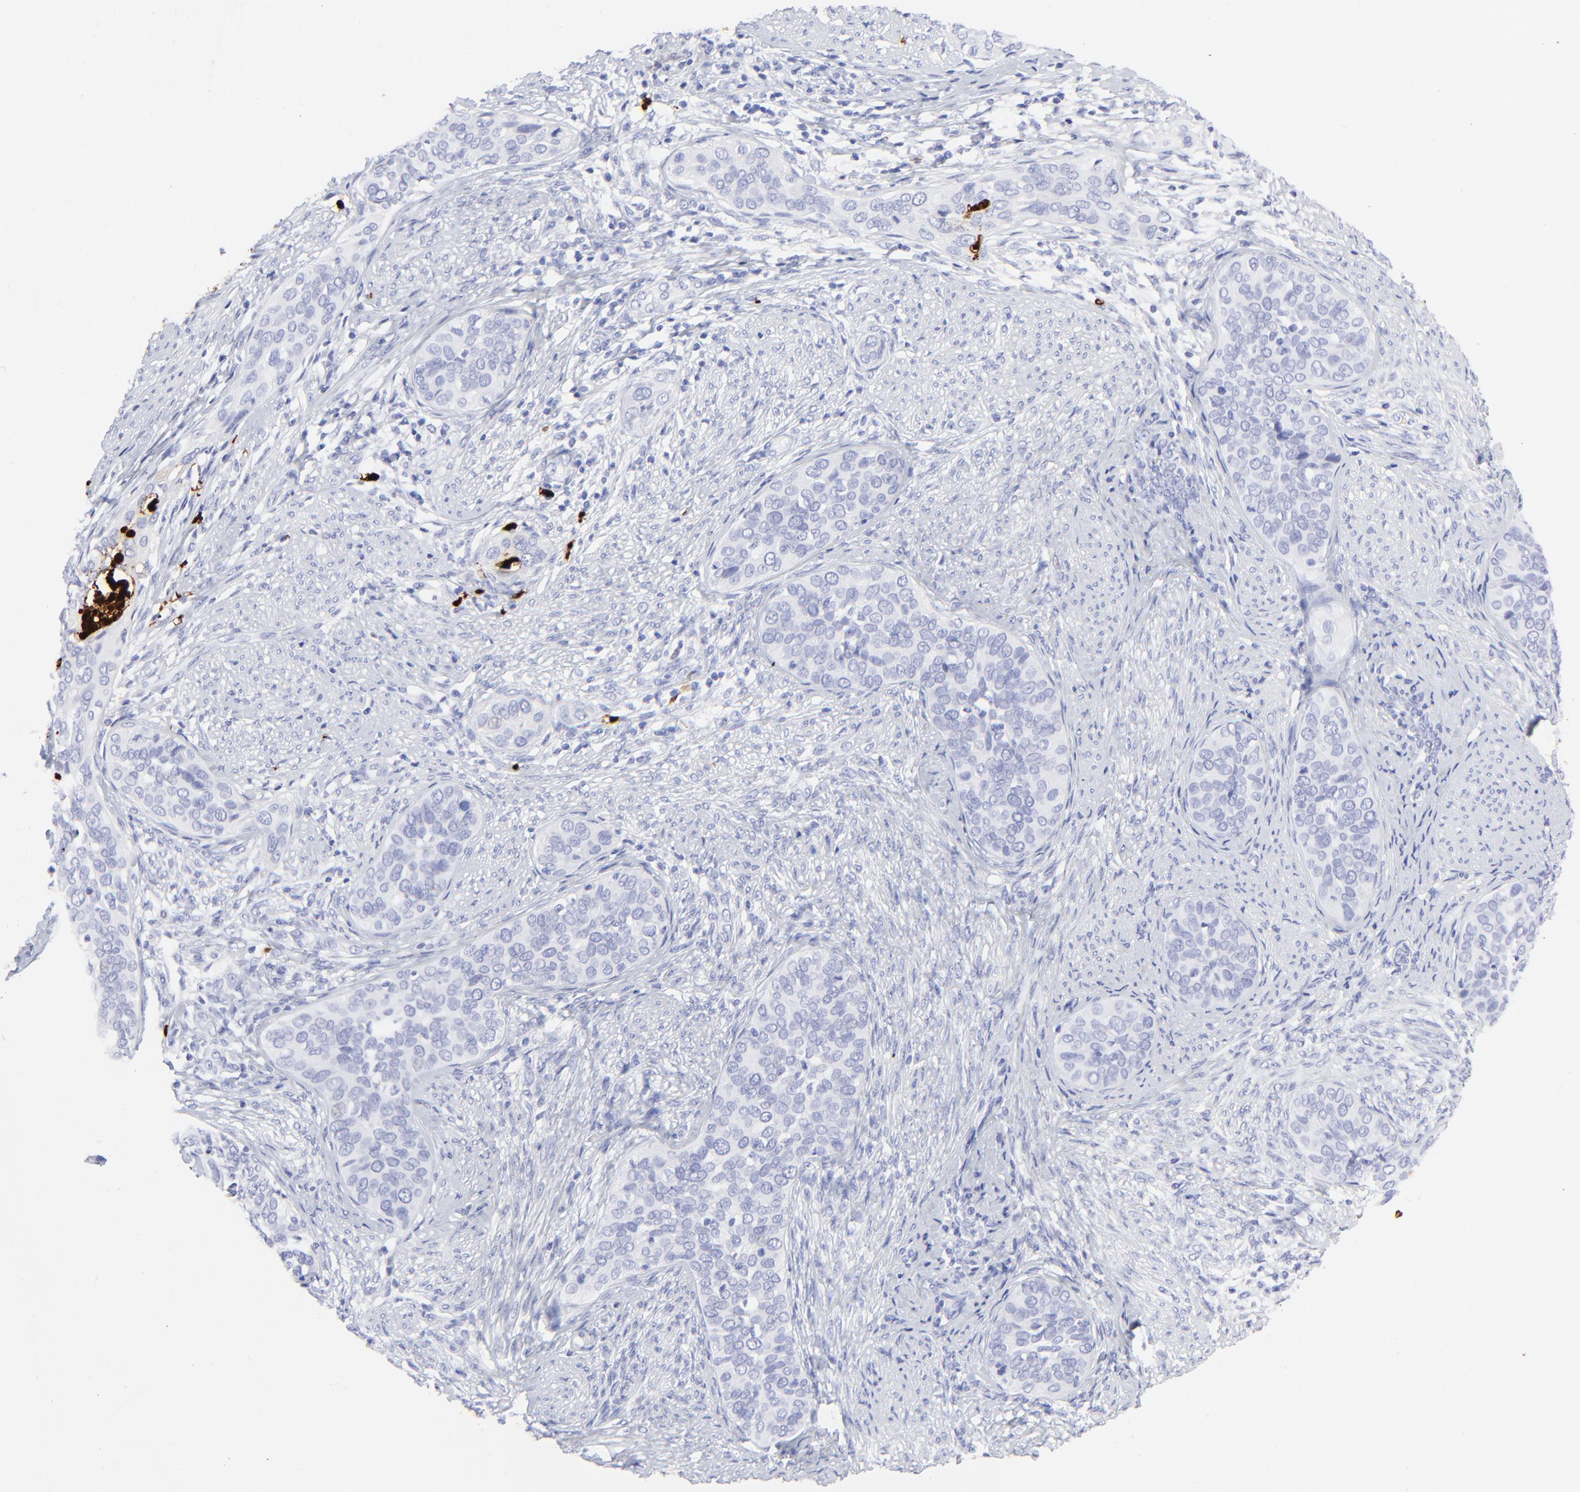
{"staining": {"intensity": "negative", "quantity": "none", "location": "none"}, "tissue": "cervical cancer", "cell_type": "Tumor cells", "image_type": "cancer", "snomed": [{"axis": "morphology", "description": "Squamous cell carcinoma, NOS"}, {"axis": "topography", "description": "Cervix"}], "caption": "A histopathology image of human cervical cancer is negative for staining in tumor cells.", "gene": "S100A12", "patient": {"sex": "female", "age": 31}}